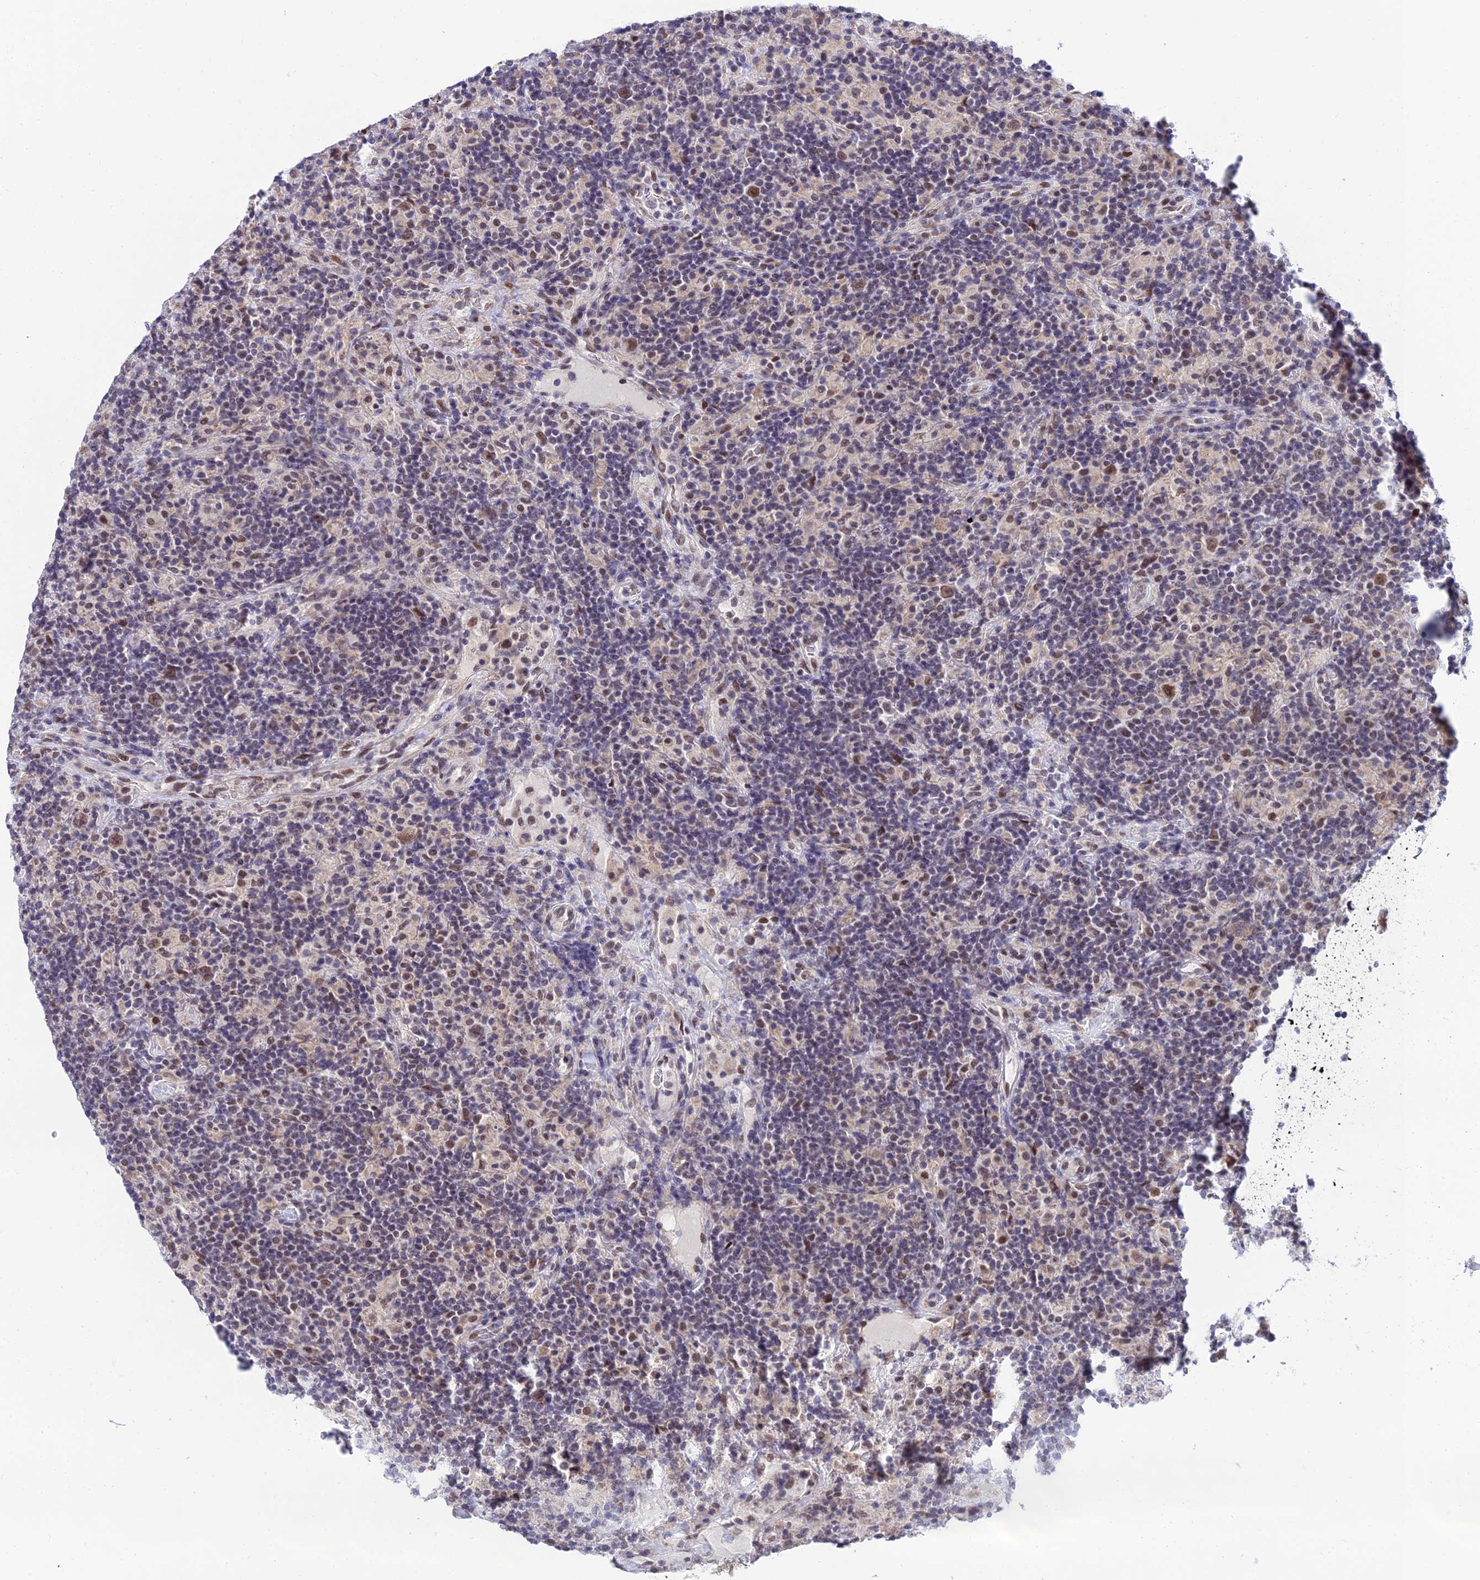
{"staining": {"intensity": "moderate", "quantity": ">75%", "location": "nuclear"}, "tissue": "lymphoma", "cell_type": "Tumor cells", "image_type": "cancer", "snomed": [{"axis": "morphology", "description": "Hodgkin's disease, NOS"}, {"axis": "topography", "description": "Lymph node"}], "caption": "Hodgkin's disease was stained to show a protein in brown. There is medium levels of moderate nuclear expression in approximately >75% of tumor cells.", "gene": "C2orf49", "patient": {"sex": "male", "age": 70}}